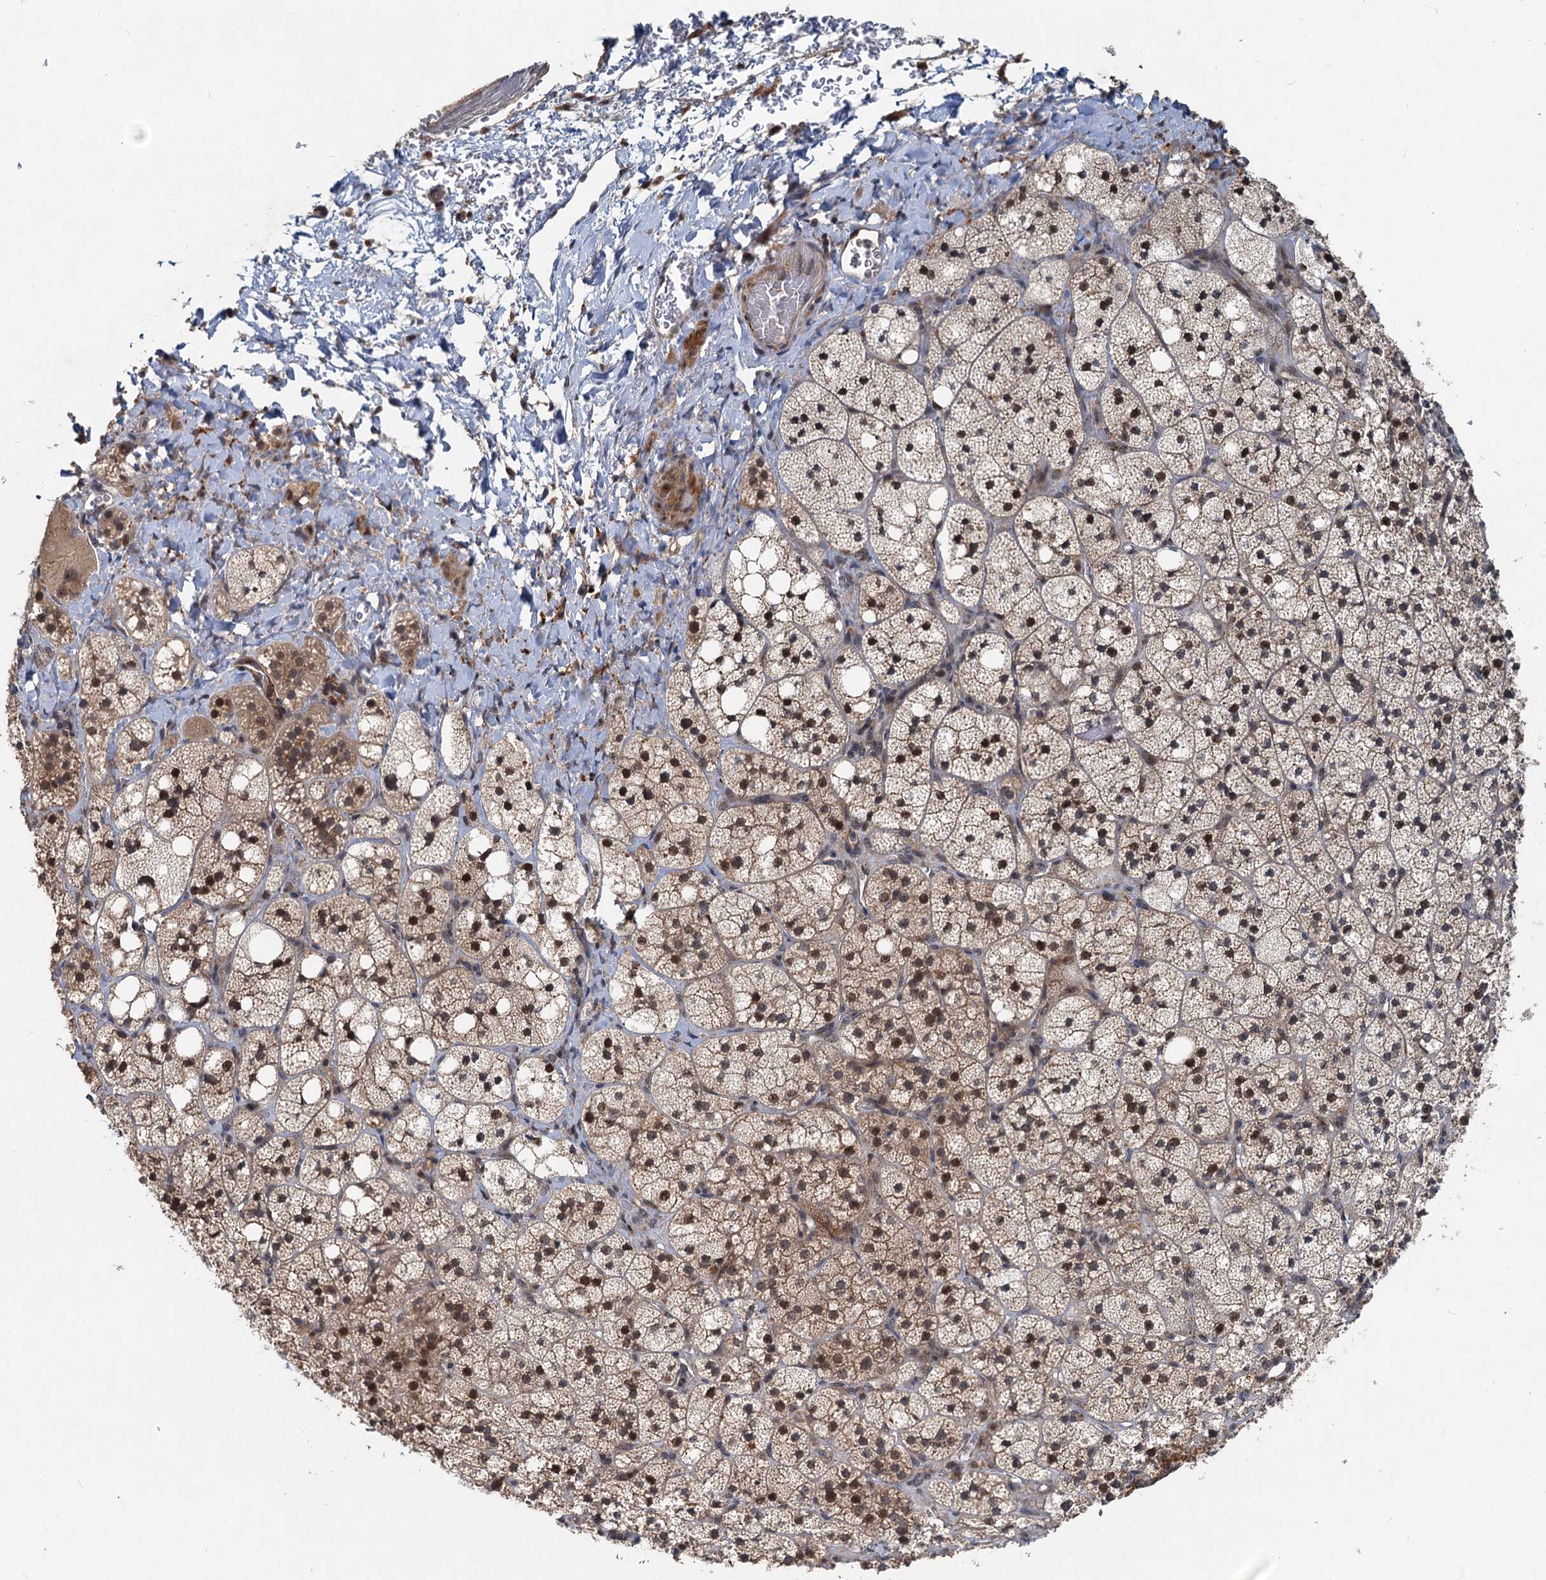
{"staining": {"intensity": "moderate", "quantity": ">75%", "location": "cytoplasmic/membranous,nuclear"}, "tissue": "adrenal gland", "cell_type": "Glandular cells", "image_type": "normal", "snomed": [{"axis": "morphology", "description": "Normal tissue, NOS"}, {"axis": "topography", "description": "Adrenal gland"}], "caption": "Human adrenal gland stained with a brown dye displays moderate cytoplasmic/membranous,nuclear positive staining in approximately >75% of glandular cells.", "gene": "RITA1", "patient": {"sex": "male", "age": 61}}